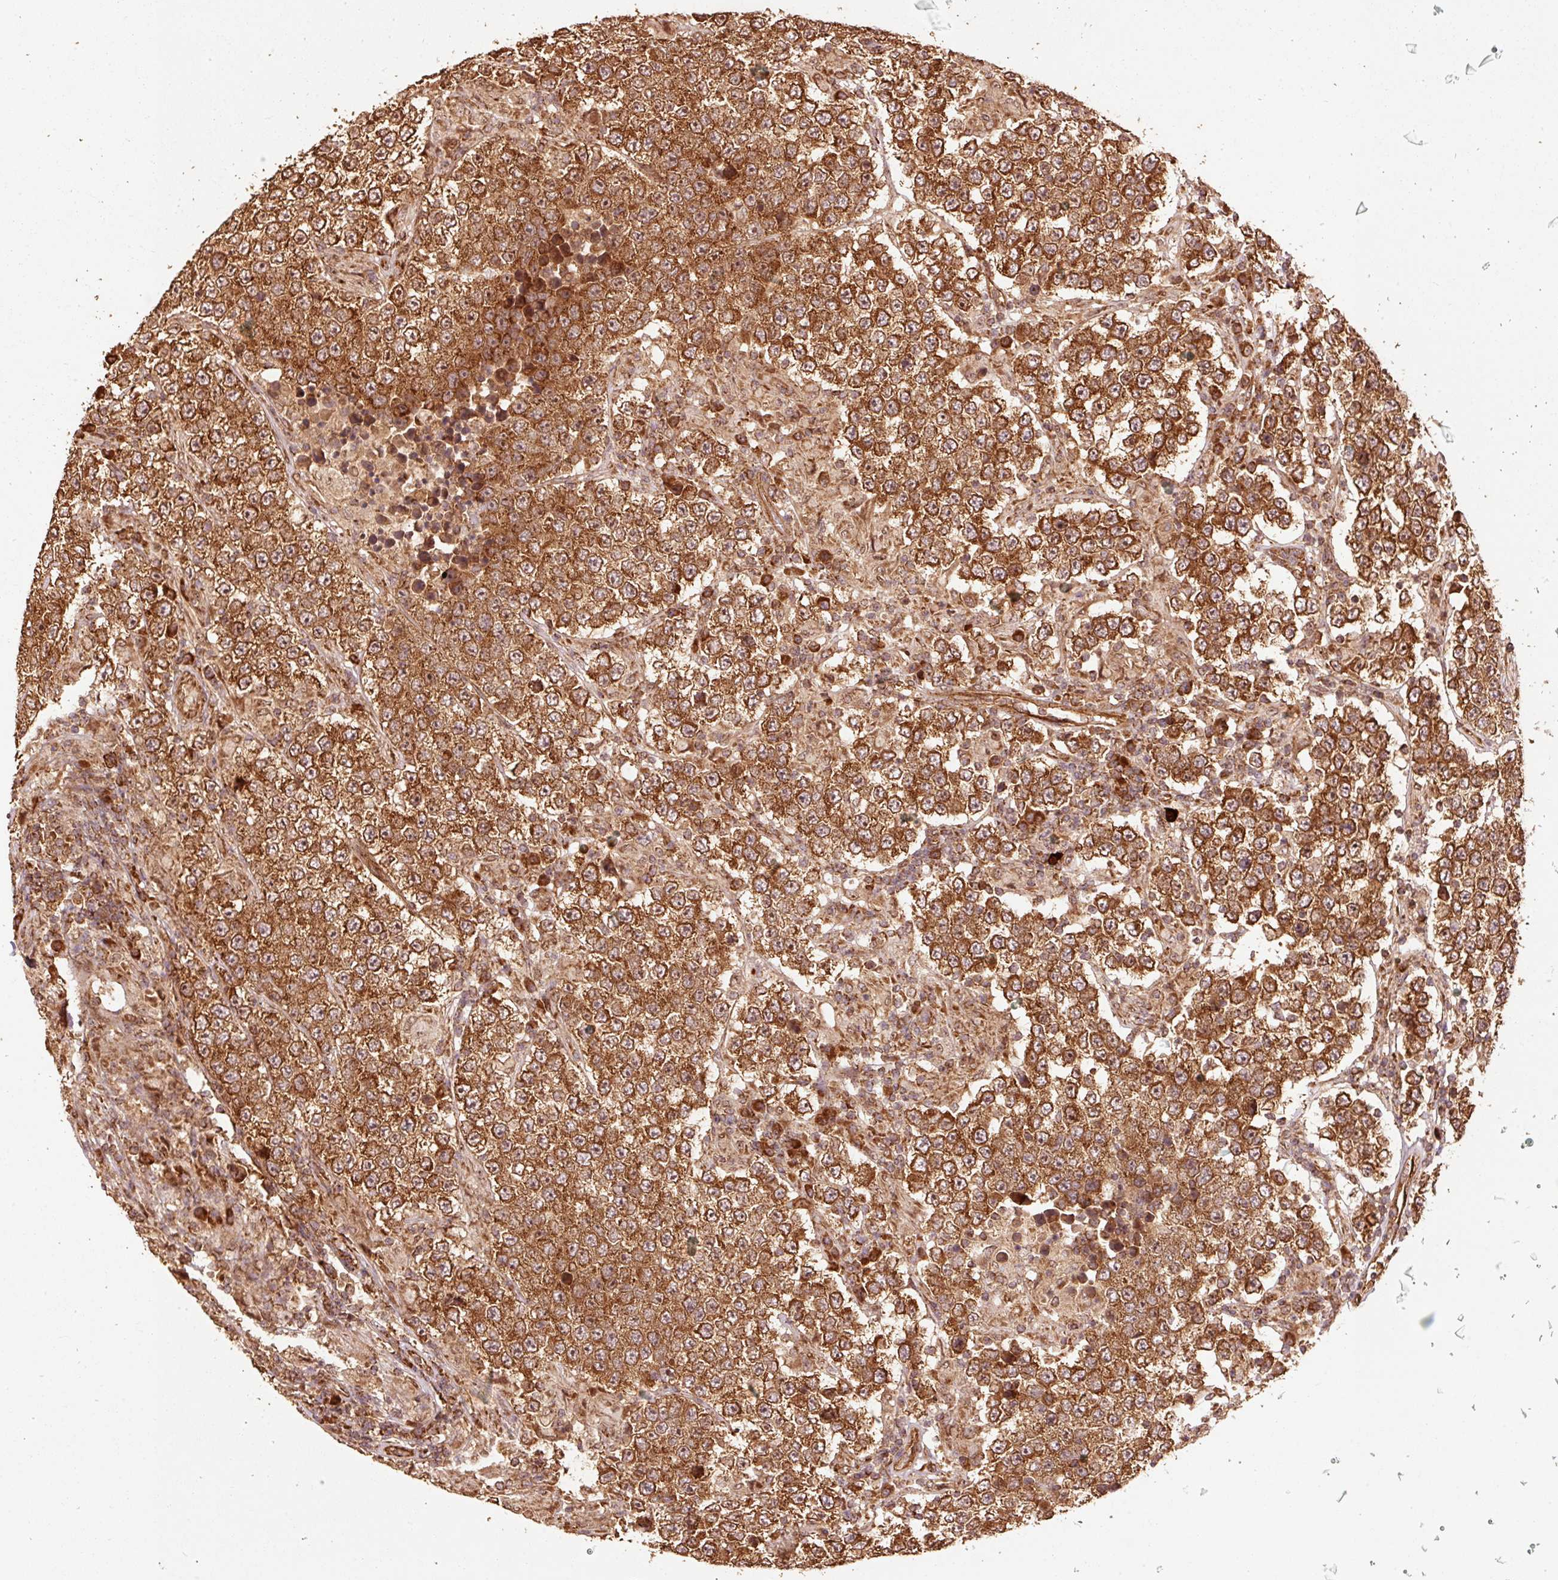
{"staining": {"intensity": "strong", "quantity": ">75%", "location": "cytoplasmic/membranous"}, "tissue": "testis cancer", "cell_type": "Tumor cells", "image_type": "cancer", "snomed": [{"axis": "morphology", "description": "Normal tissue, NOS"}, {"axis": "morphology", "description": "Urothelial carcinoma, High grade"}, {"axis": "morphology", "description": "Seminoma, NOS"}, {"axis": "morphology", "description": "Carcinoma, Embryonal, NOS"}, {"axis": "topography", "description": "Urinary bladder"}, {"axis": "topography", "description": "Testis"}], "caption": "Testis cancer (seminoma) stained with DAB (3,3'-diaminobenzidine) immunohistochemistry (IHC) reveals high levels of strong cytoplasmic/membranous positivity in approximately >75% of tumor cells. (DAB IHC, brown staining for protein, blue staining for nuclei).", "gene": "MRPL16", "patient": {"sex": "male", "age": 41}}